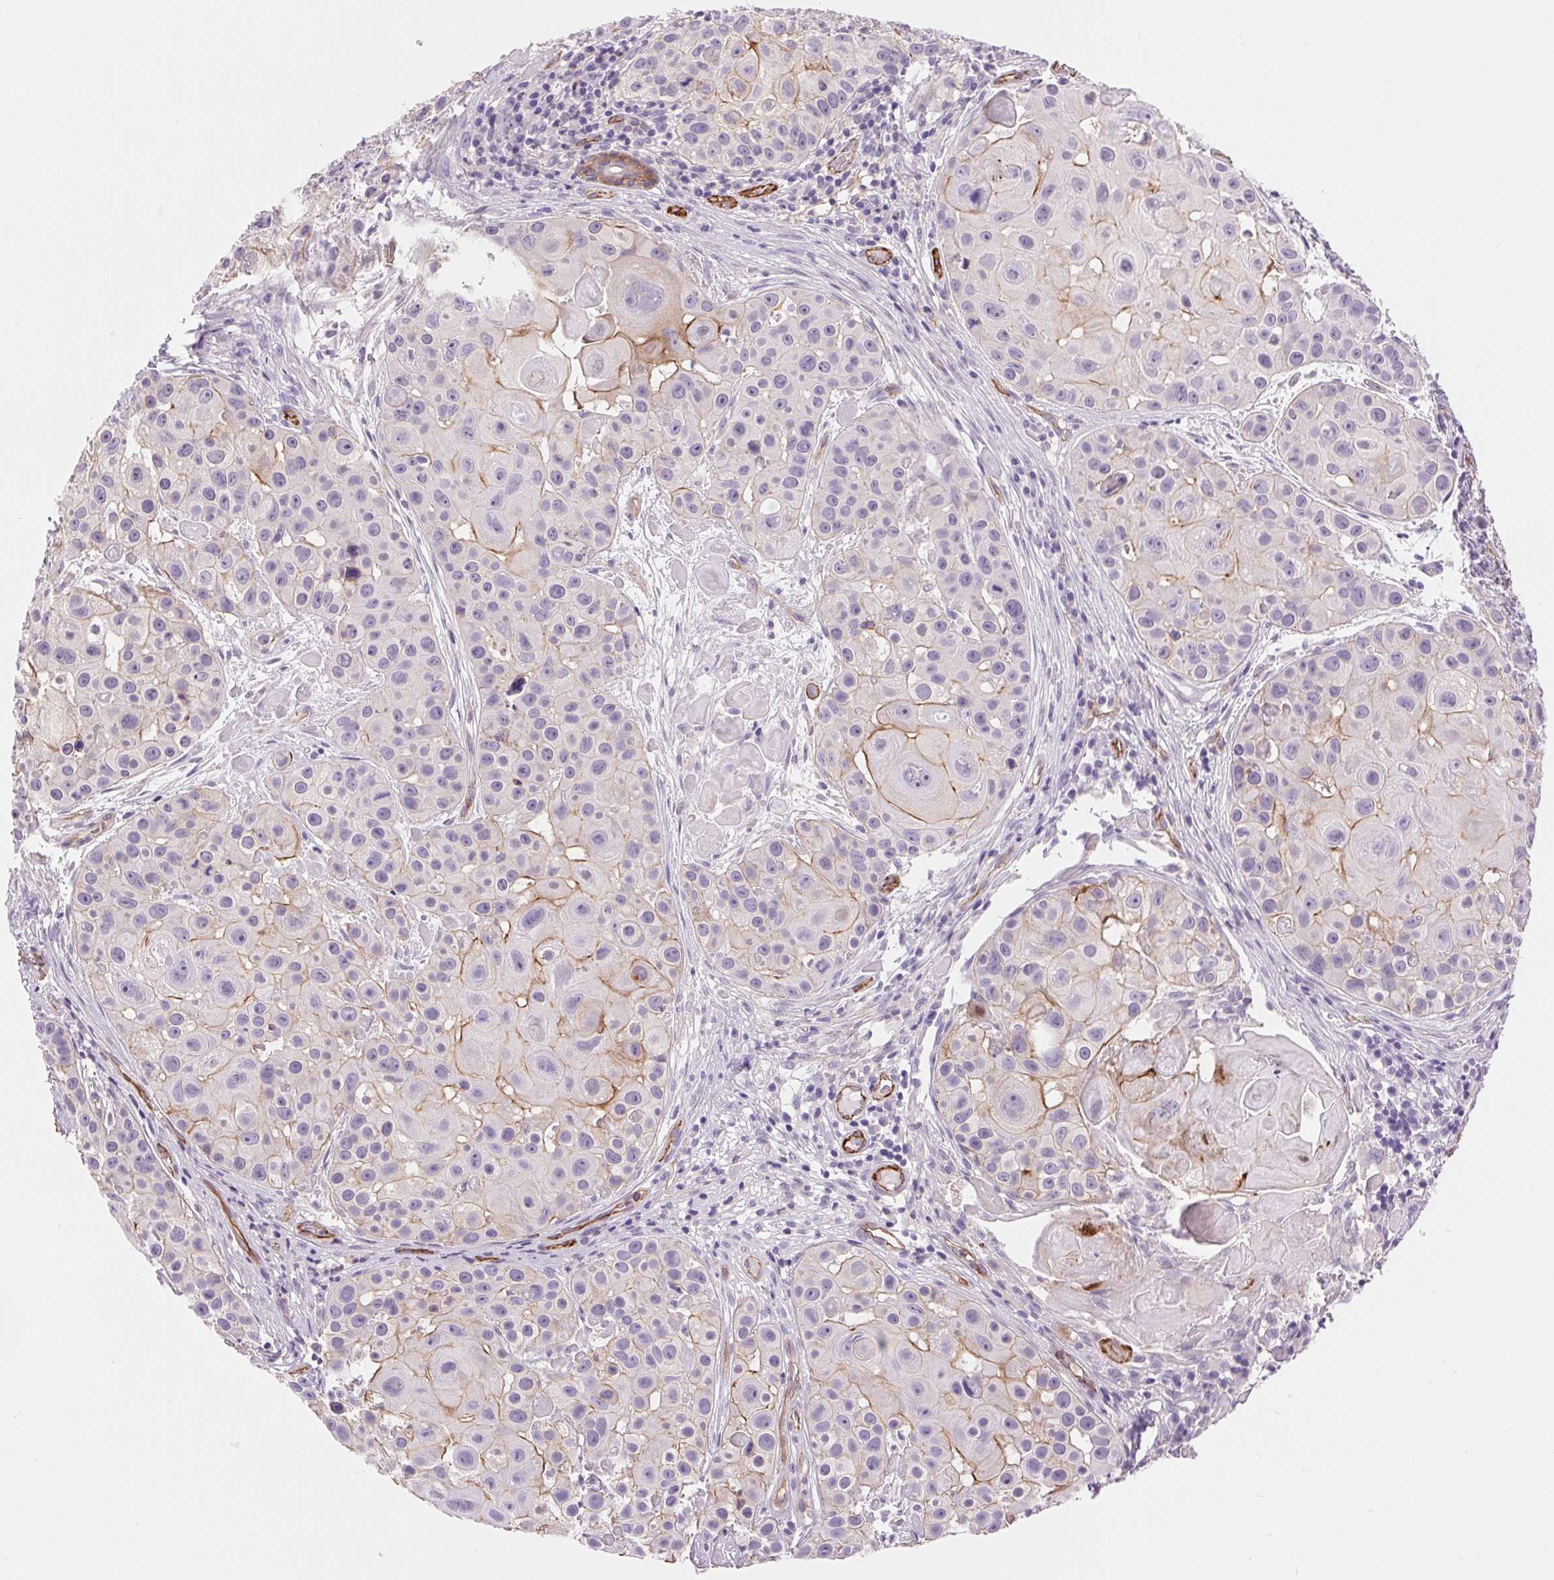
{"staining": {"intensity": "weak", "quantity": "<25%", "location": "cytoplasmic/membranous"}, "tissue": "skin cancer", "cell_type": "Tumor cells", "image_type": "cancer", "snomed": [{"axis": "morphology", "description": "Squamous cell carcinoma, NOS"}, {"axis": "topography", "description": "Skin"}], "caption": "There is no significant expression in tumor cells of skin squamous cell carcinoma.", "gene": "DIXDC1", "patient": {"sex": "male", "age": 92}}